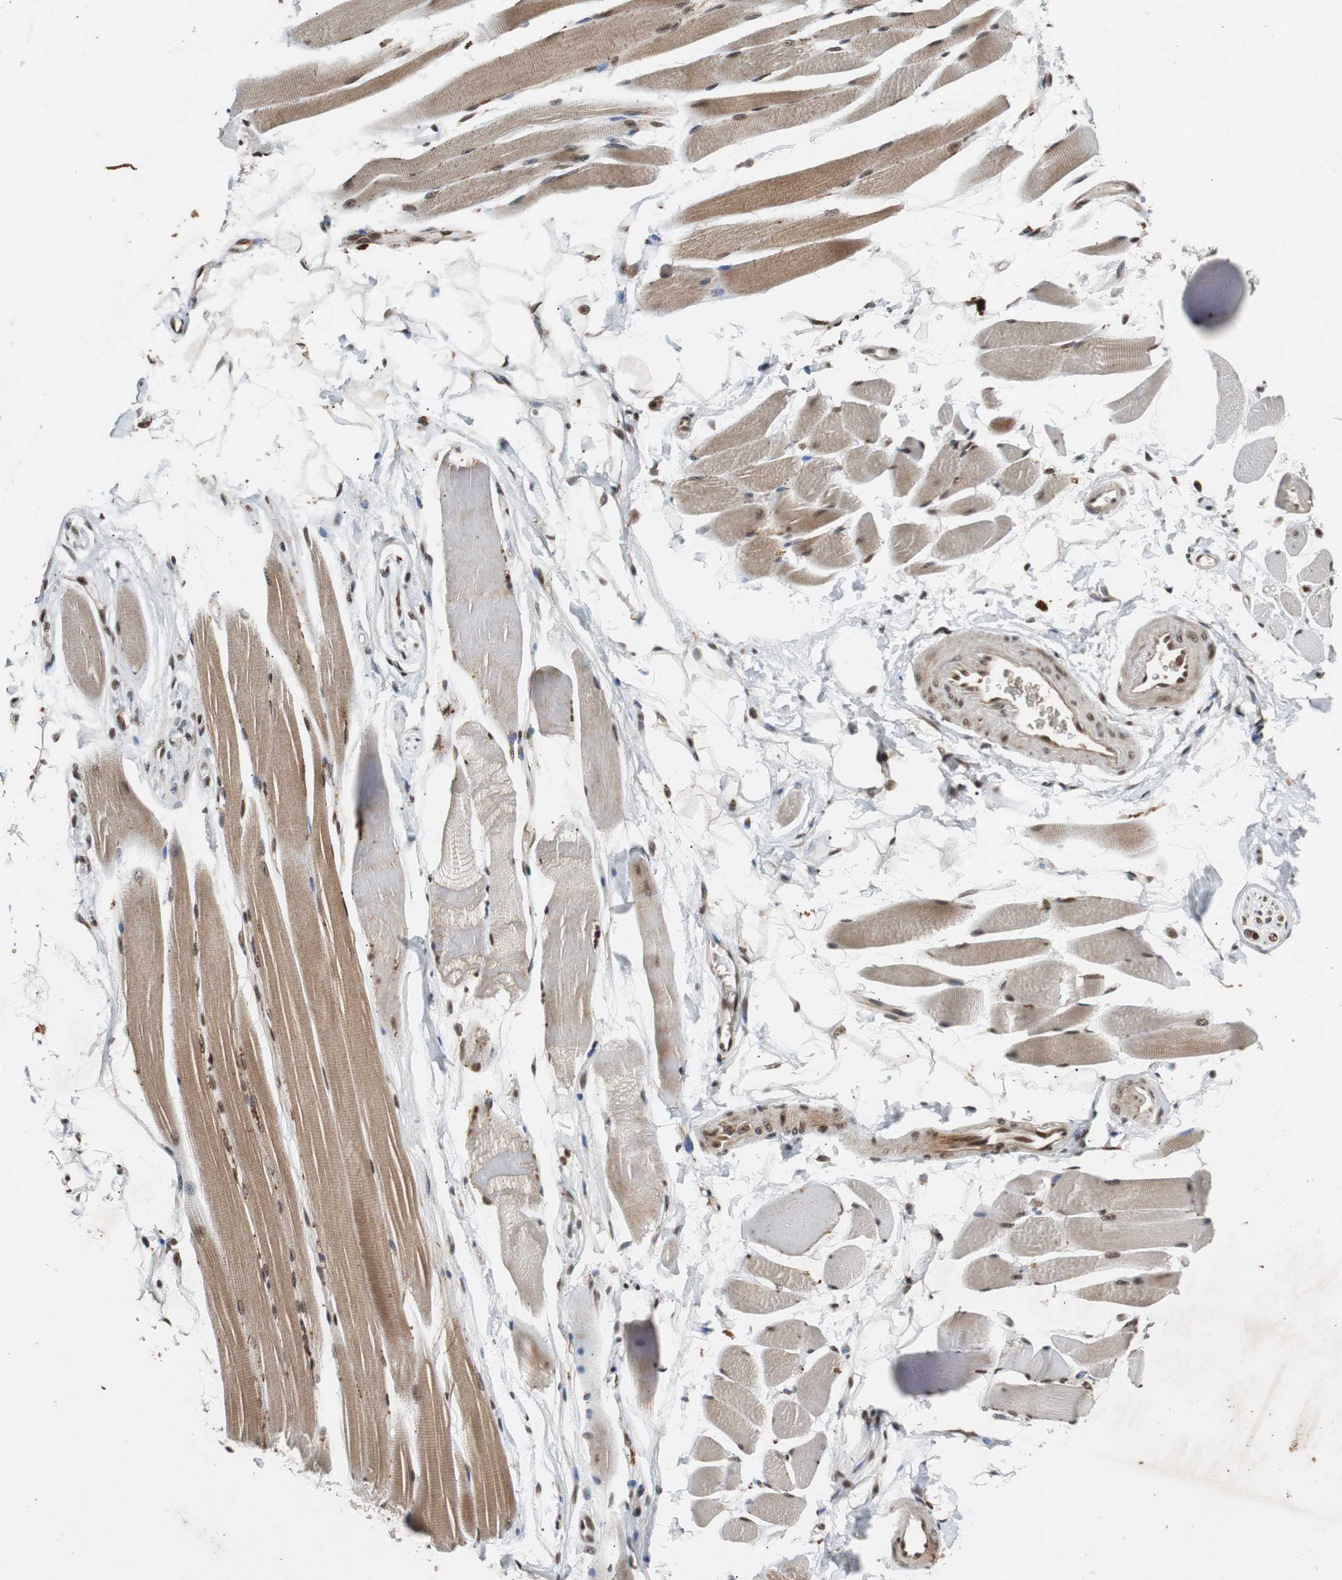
{"staining": {"intensity": "strong", "quantity": ">75%", "location": "cytoplasmic/membranous,nuclear"}, "tissue": "skeletal muscle", "cell_type": "Myocytes", "image_type": "normal", "snomed": [{"axis": "morphology", "description": "Normal tissue, NOS"}, {"axis": "topography", "description": "Skeletal muscle"}, {"axis": "topography", "description": "Peripheral nerve tissue"}], "caption": "Strong cytoplasmic/membranous,nuclear staining for a protein is appreciated in approximately >75% of myocytes of unremarkable skeletal muscle using IHC.", "gene": "TAF5", "patient": {"sex": "female", "age": 84}}